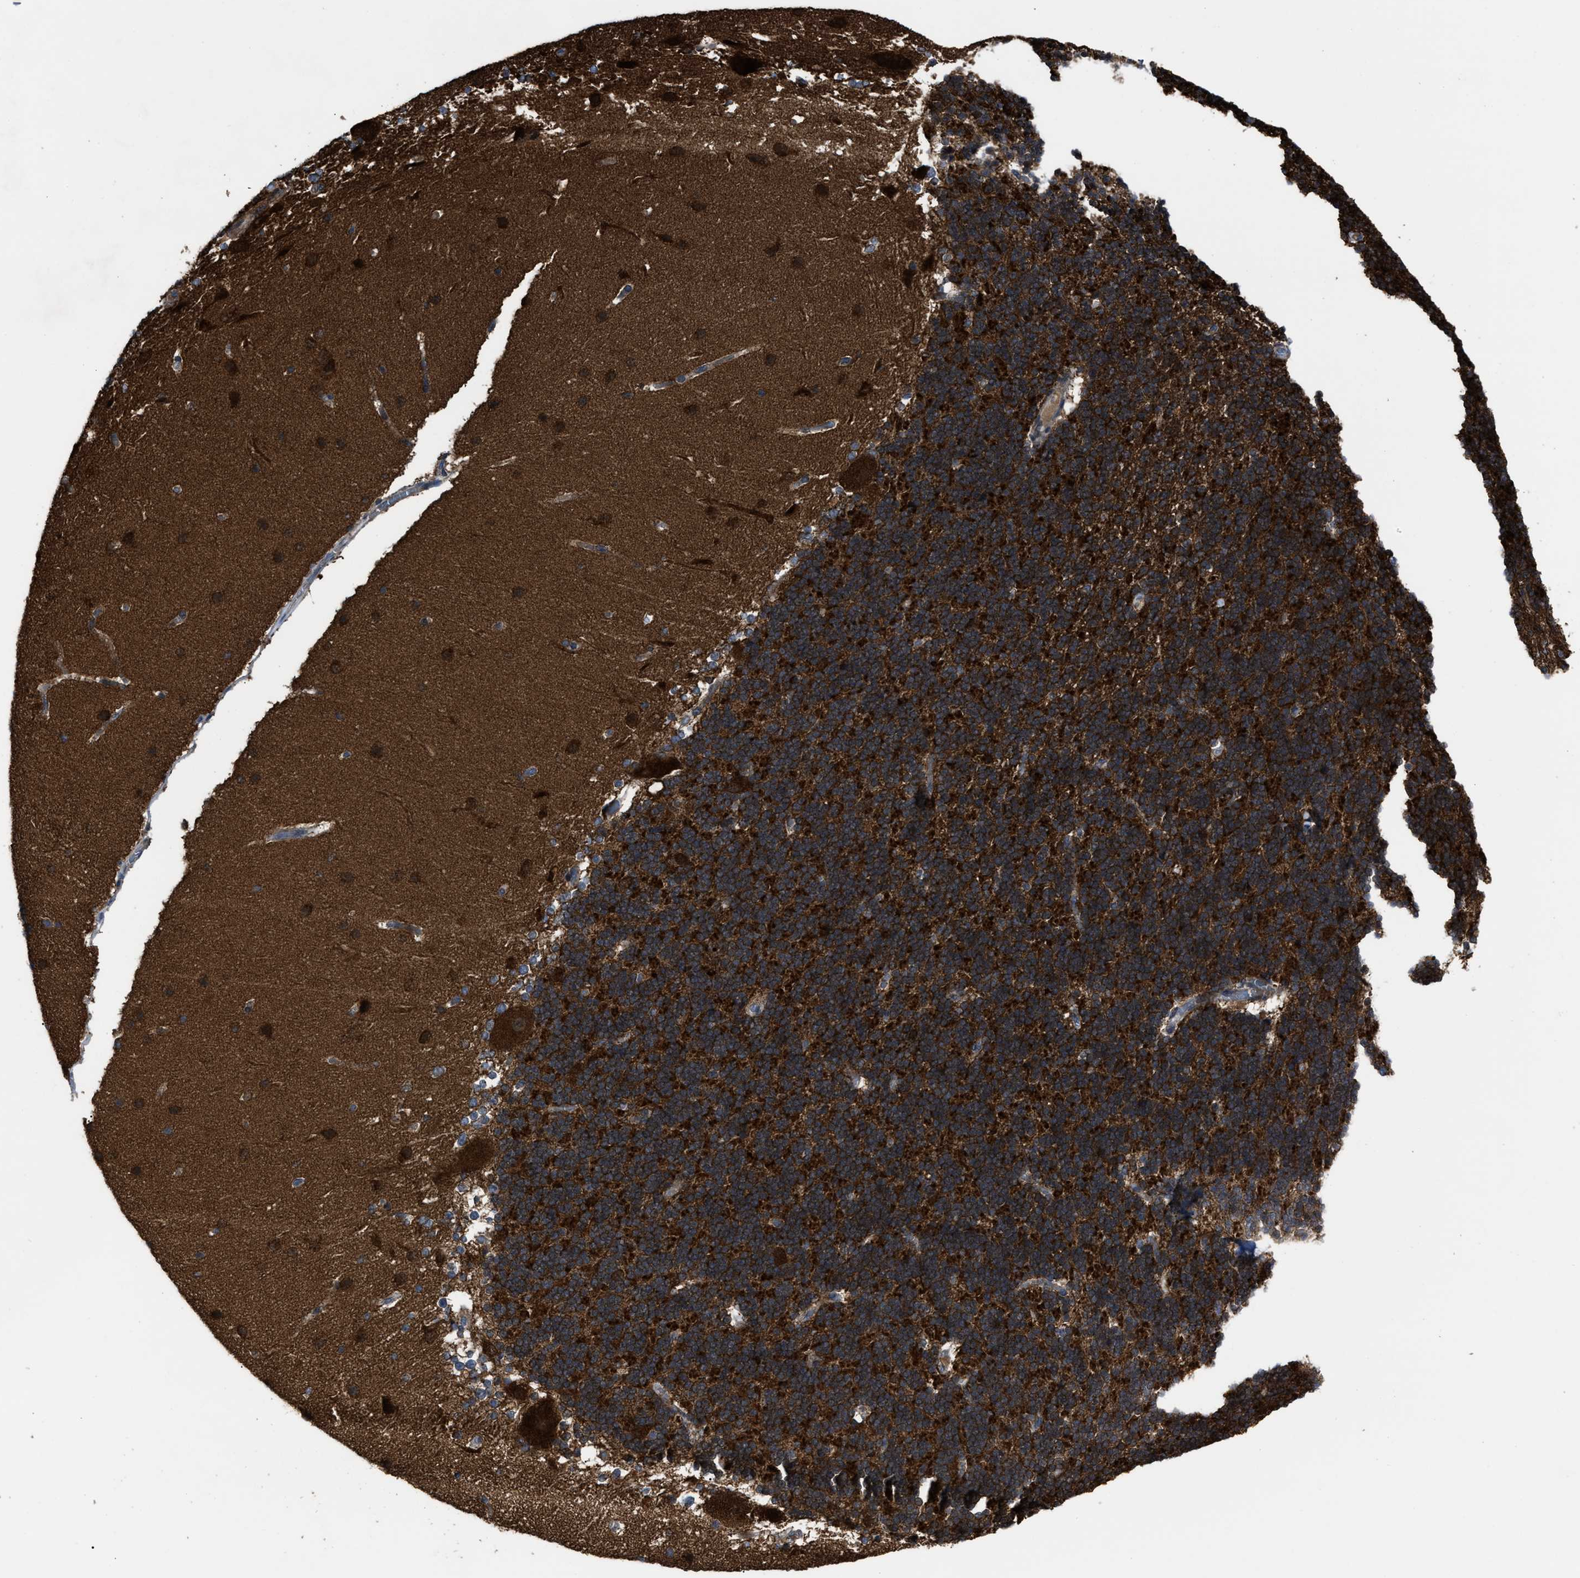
{"staining": {"intensity": "strong", "quantity": ">75%", "location": "cytoplasmic/membranous"}, "tissue": "cerebellum", "cell_type": "Cells in granular layer", "image_type": "normal", "snomed": [{"axis": "morphology", "description": "Normal tissue, NOS"}, {"axis": "topography", "description": "Cerebellum"}], "caption": "The immunohistochemical stain labels strong cytoplasmic/membranous positivity in cells in granular layer of normal cerebellum. (DAB IHC with brightfield microscopy, high magnification).", "gene": "PASK", "patient": {"sex": "female", "age": 19}}